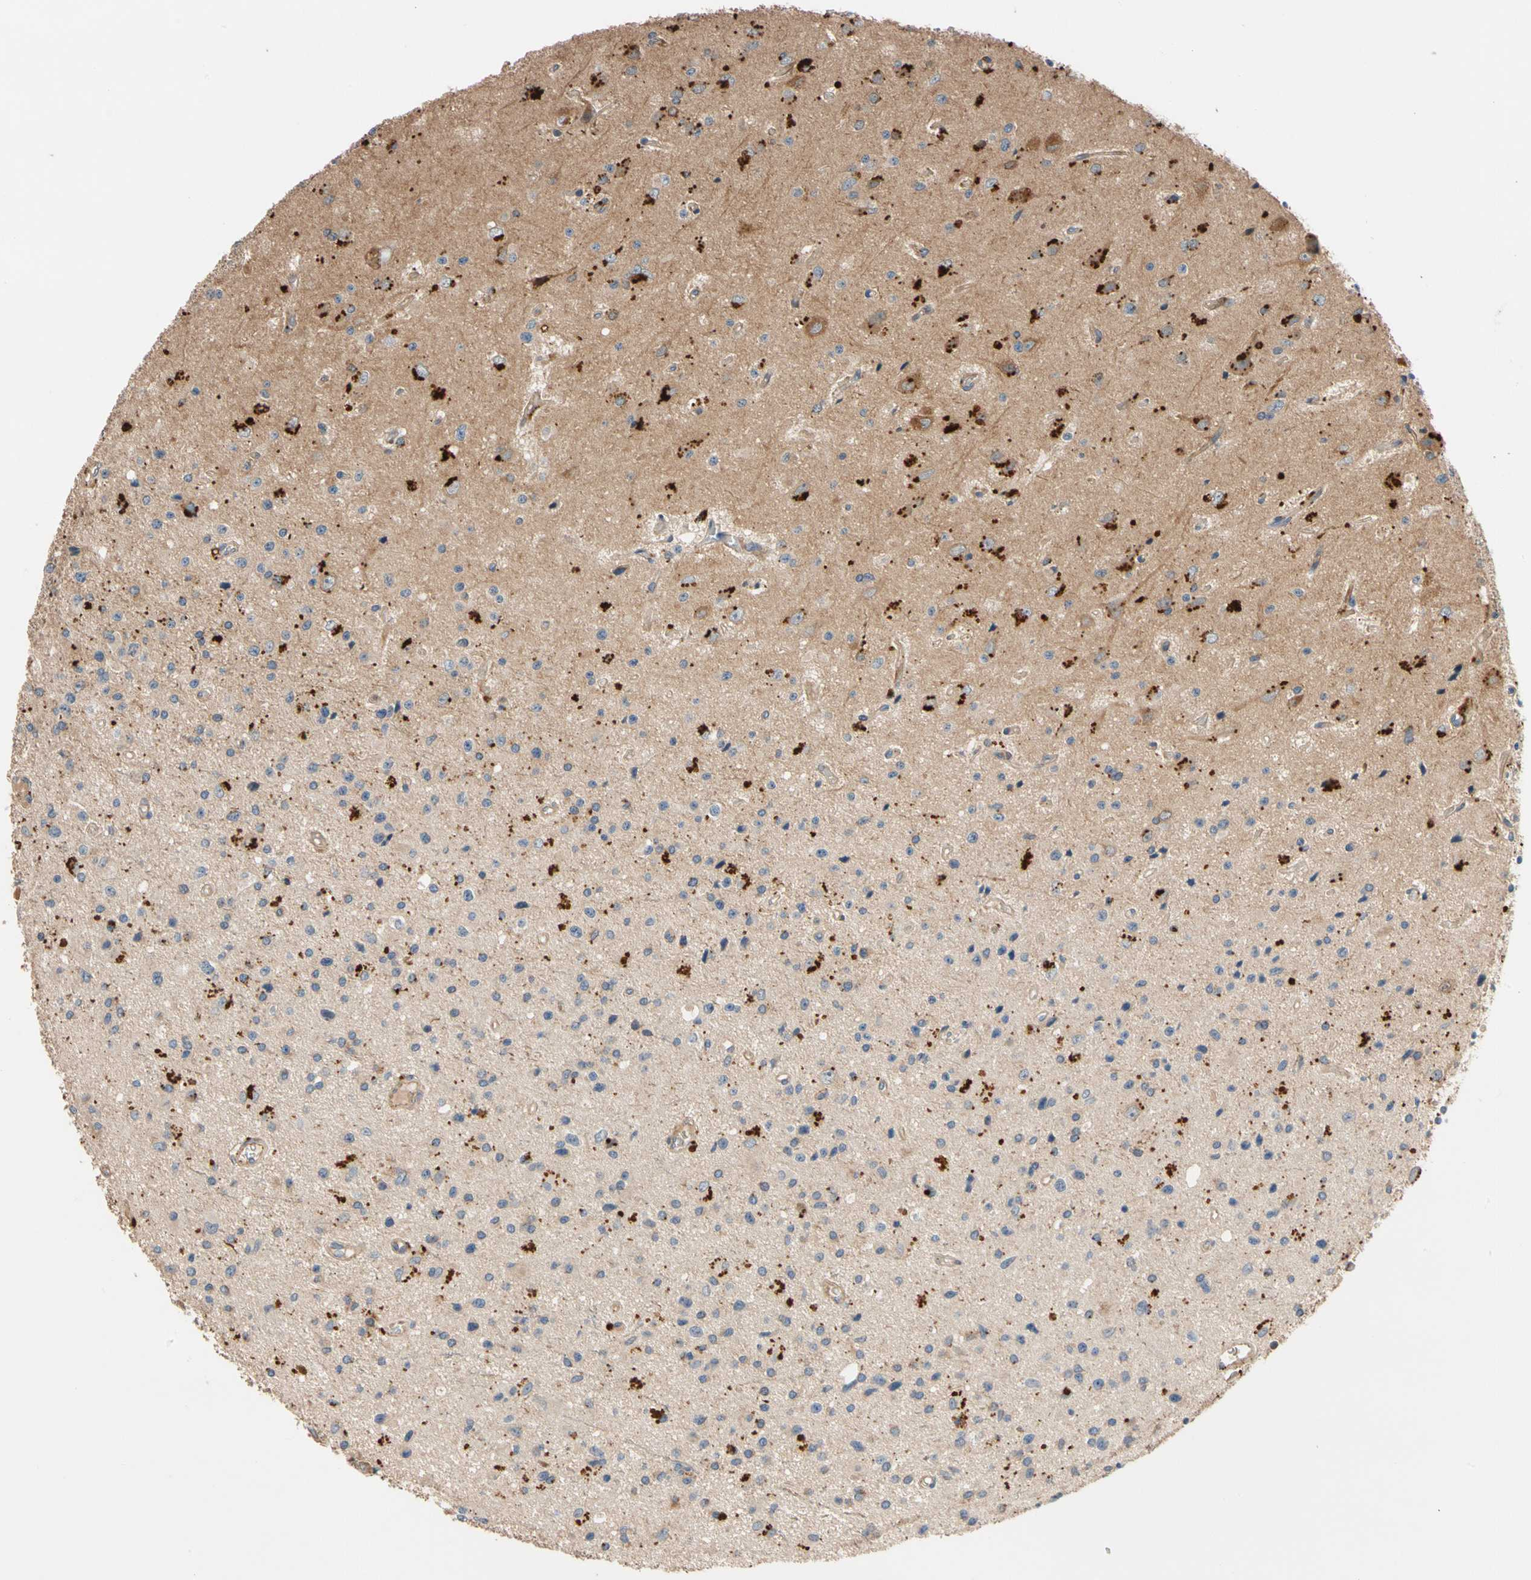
{"staining": {"intensity": "moderate", "quantity": "25%-75%", "location": "cytoplasmic/membranous"}, "tissue": "glioma", "cell_type": "Tumor cells", "image_type": "cancer", "snomed": [{"axis": "morphology", "description": "Glioma, malignant, Low grade"}, {"axis": "topography", "description": "Brain"}], "caption": "This image exhibits immunohistochemistry staining of malignant glioma (low-grade), with medium moderate cytoplasmic/membranous expression in about 25%-75% of tumor cells.", "gene": "FGD6", "patient": {"sex": "male", "age": 58}}